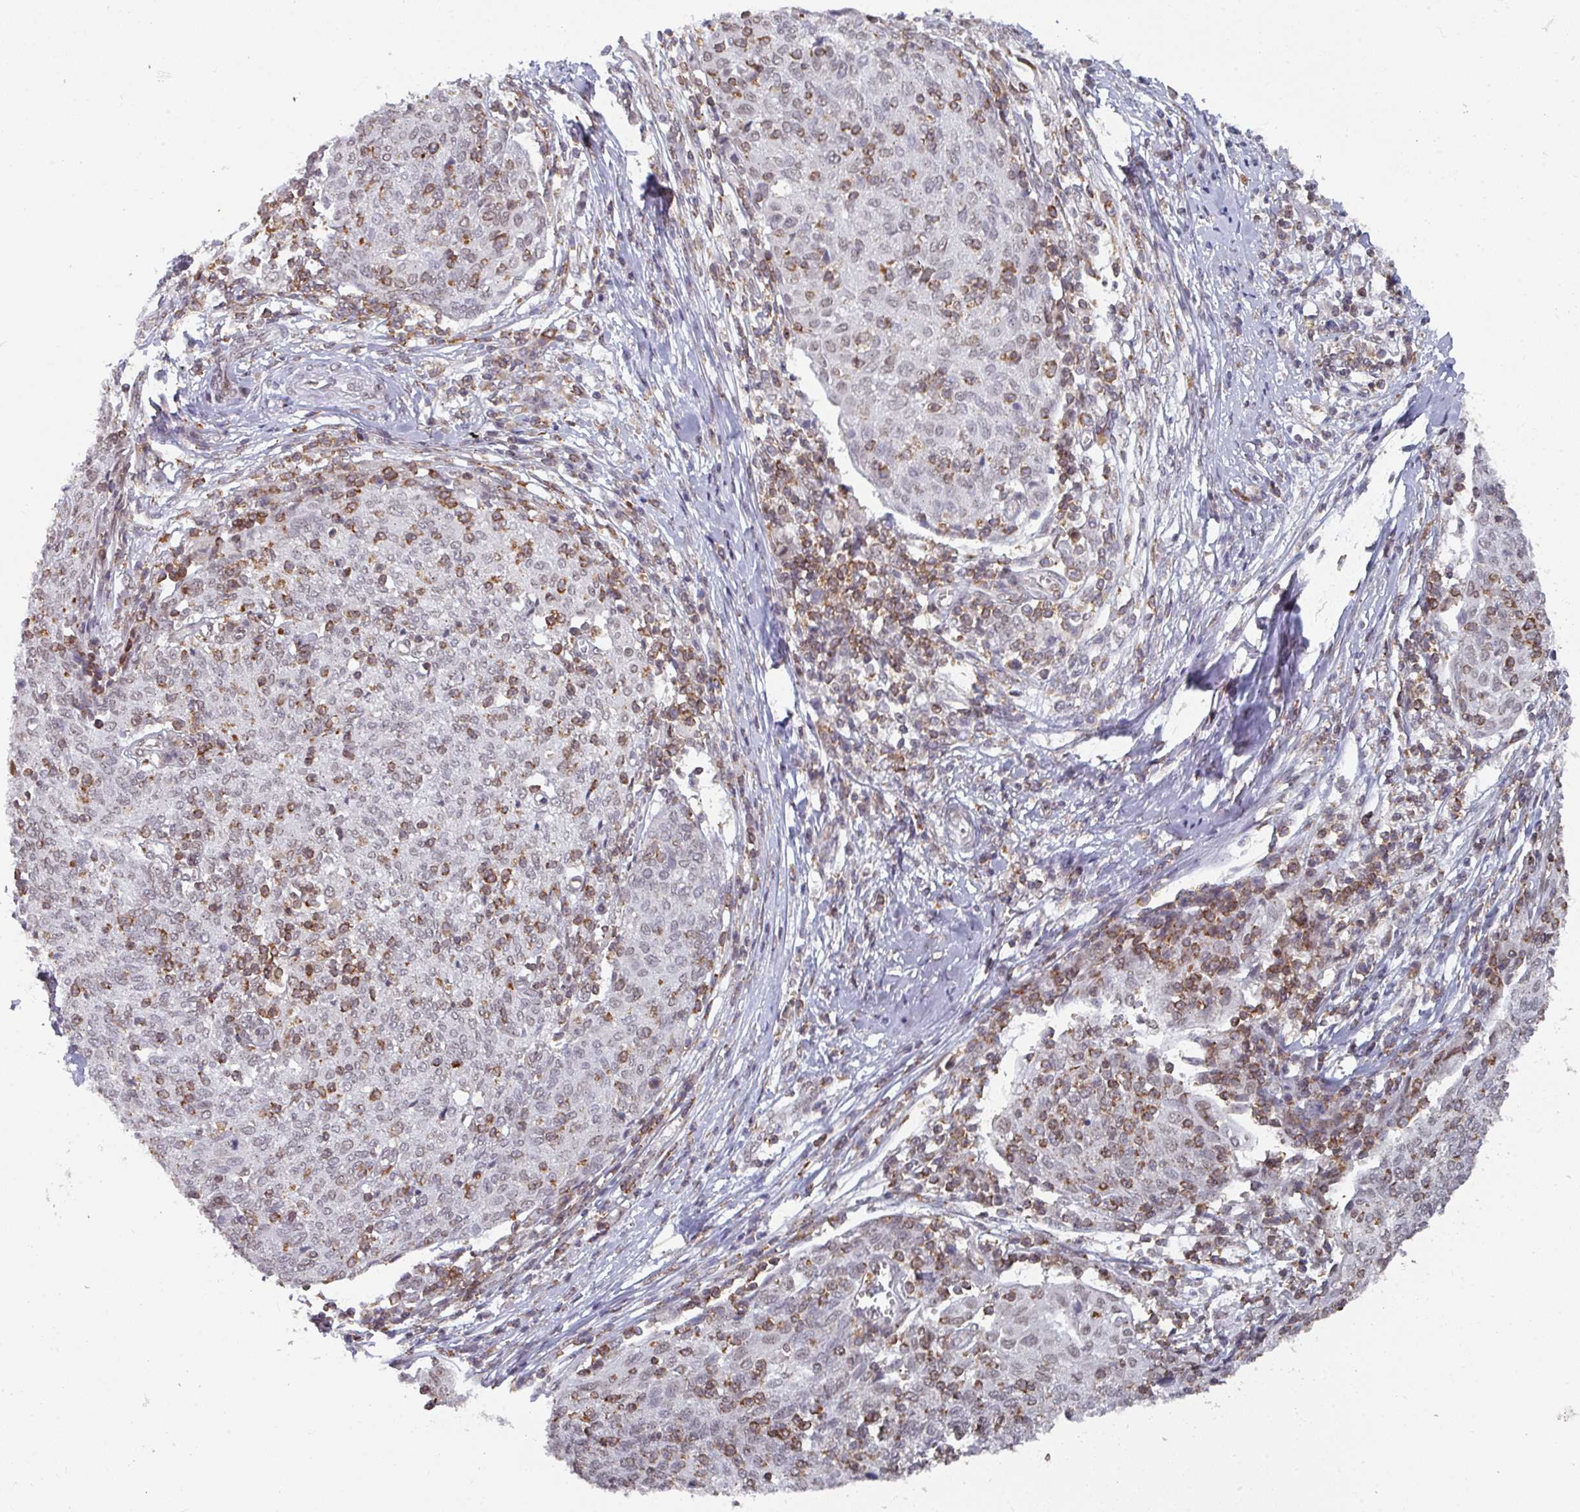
{"staining": {"intensity": "negative", "quantity": "none", "location": "none"}, "tissue": "cervical cancer", "cell_type": "Tumor cells", "image_type": "cancer", "snomed": [{"axis": "morphology", "description": "Squamous cell carcinoma, NOS"}, {"axis": "topography", "description": "Cervix"}], "caption": "Cervical cancer was stained to show a protein in brown. There is no significant staining in tumor cells. (DAB immunohistochemistry (IHC) visualized using brightfield microscopy, high magnification).", "gene": "RASAL3", "patient": {"sex": "female", "age": 52}}